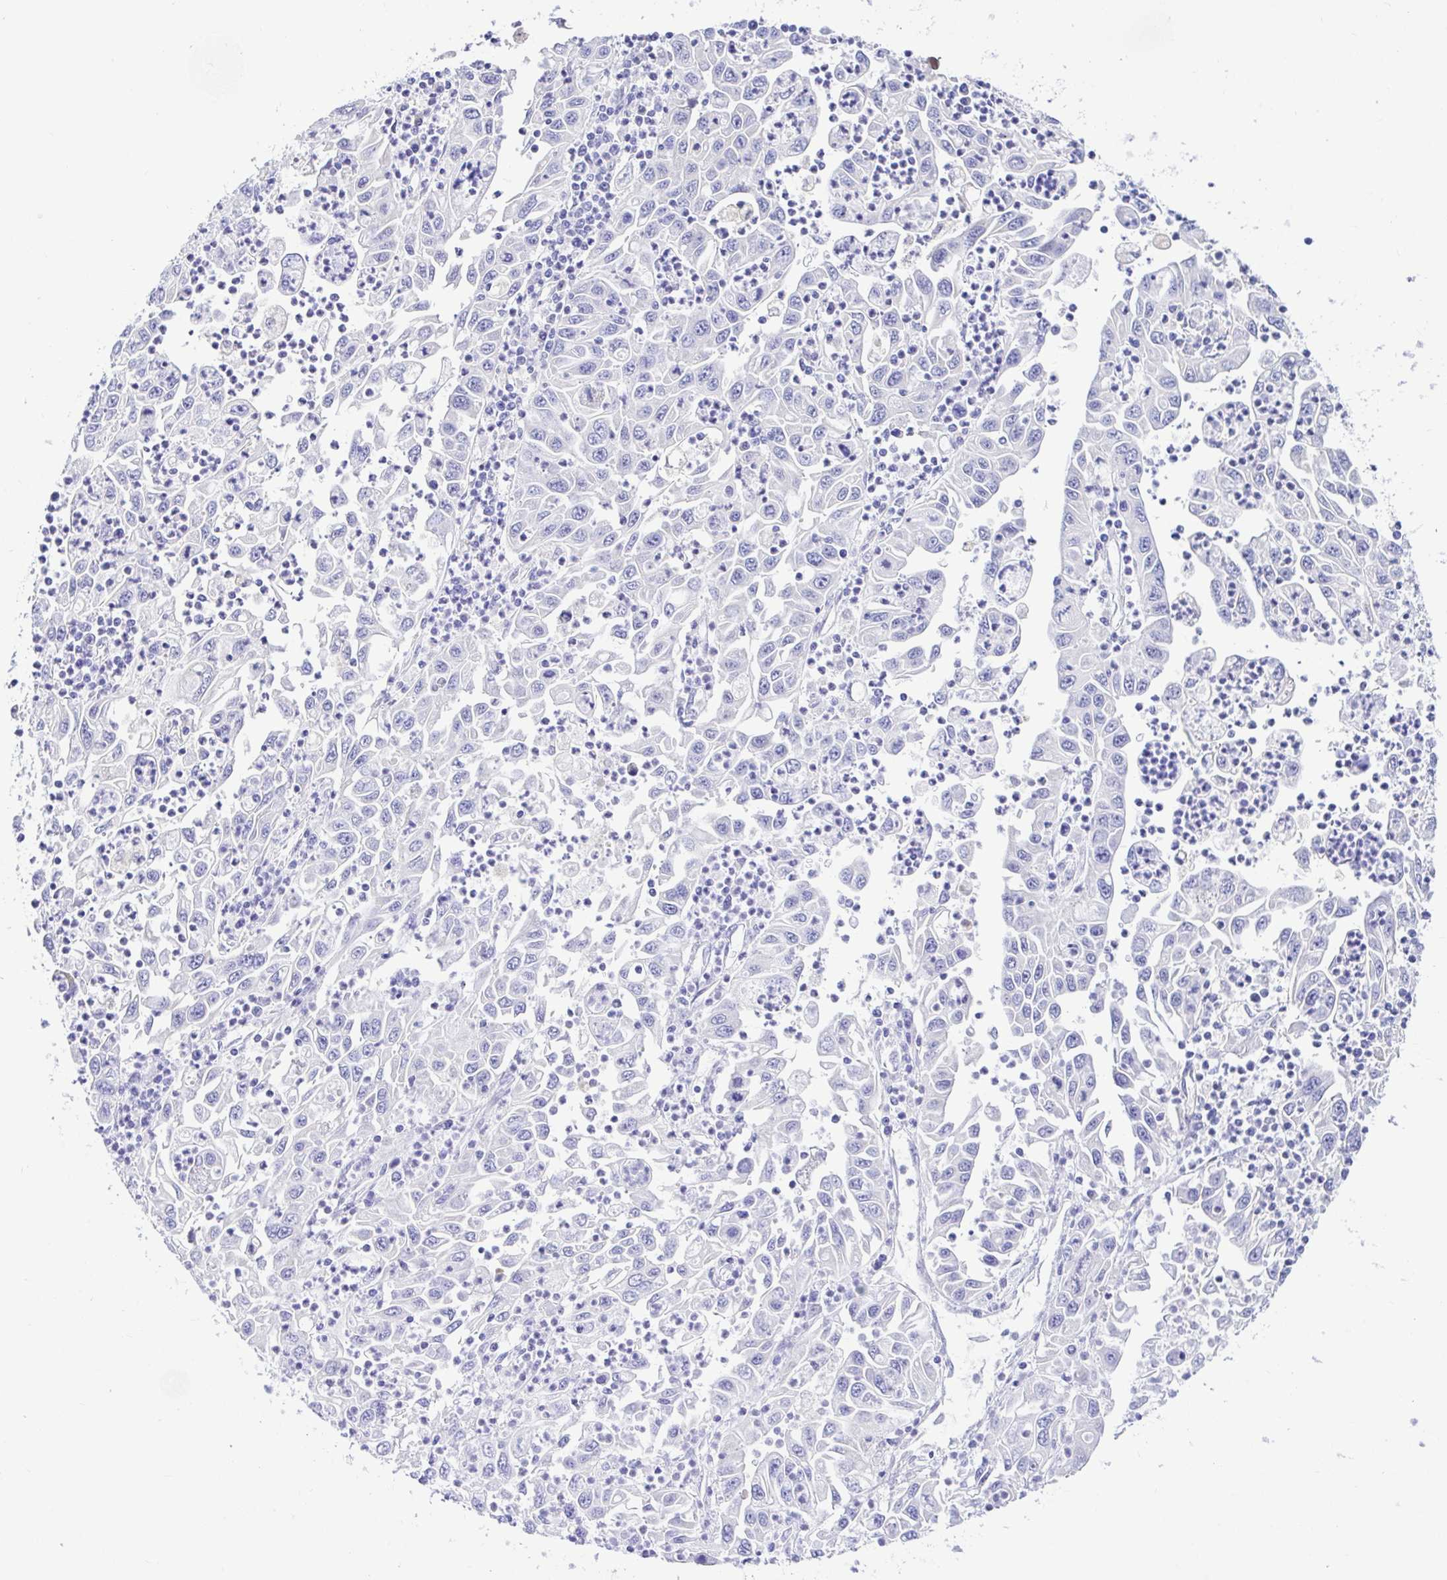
{"staining": {"intensity": "negative", "quantity": "none", "location": "none"}, "tissue": "endometrial cancer", "cell_type": "Tumor cells", "image_type": "cancer", "snomed": [{"axis": "morphology", "description": "Adenocarcinoma, NOS"}, {"axis": "topography", "description": "Uterus"}], "caption": "High power microscopy image of an immunohistochemistry (IHC) image of endometrial cancer, revealing no significant staining in tumor cells. Nuclei are stained in blue.", "gene": "BACE2", "patient": {"sex": "female", "age": 62}}